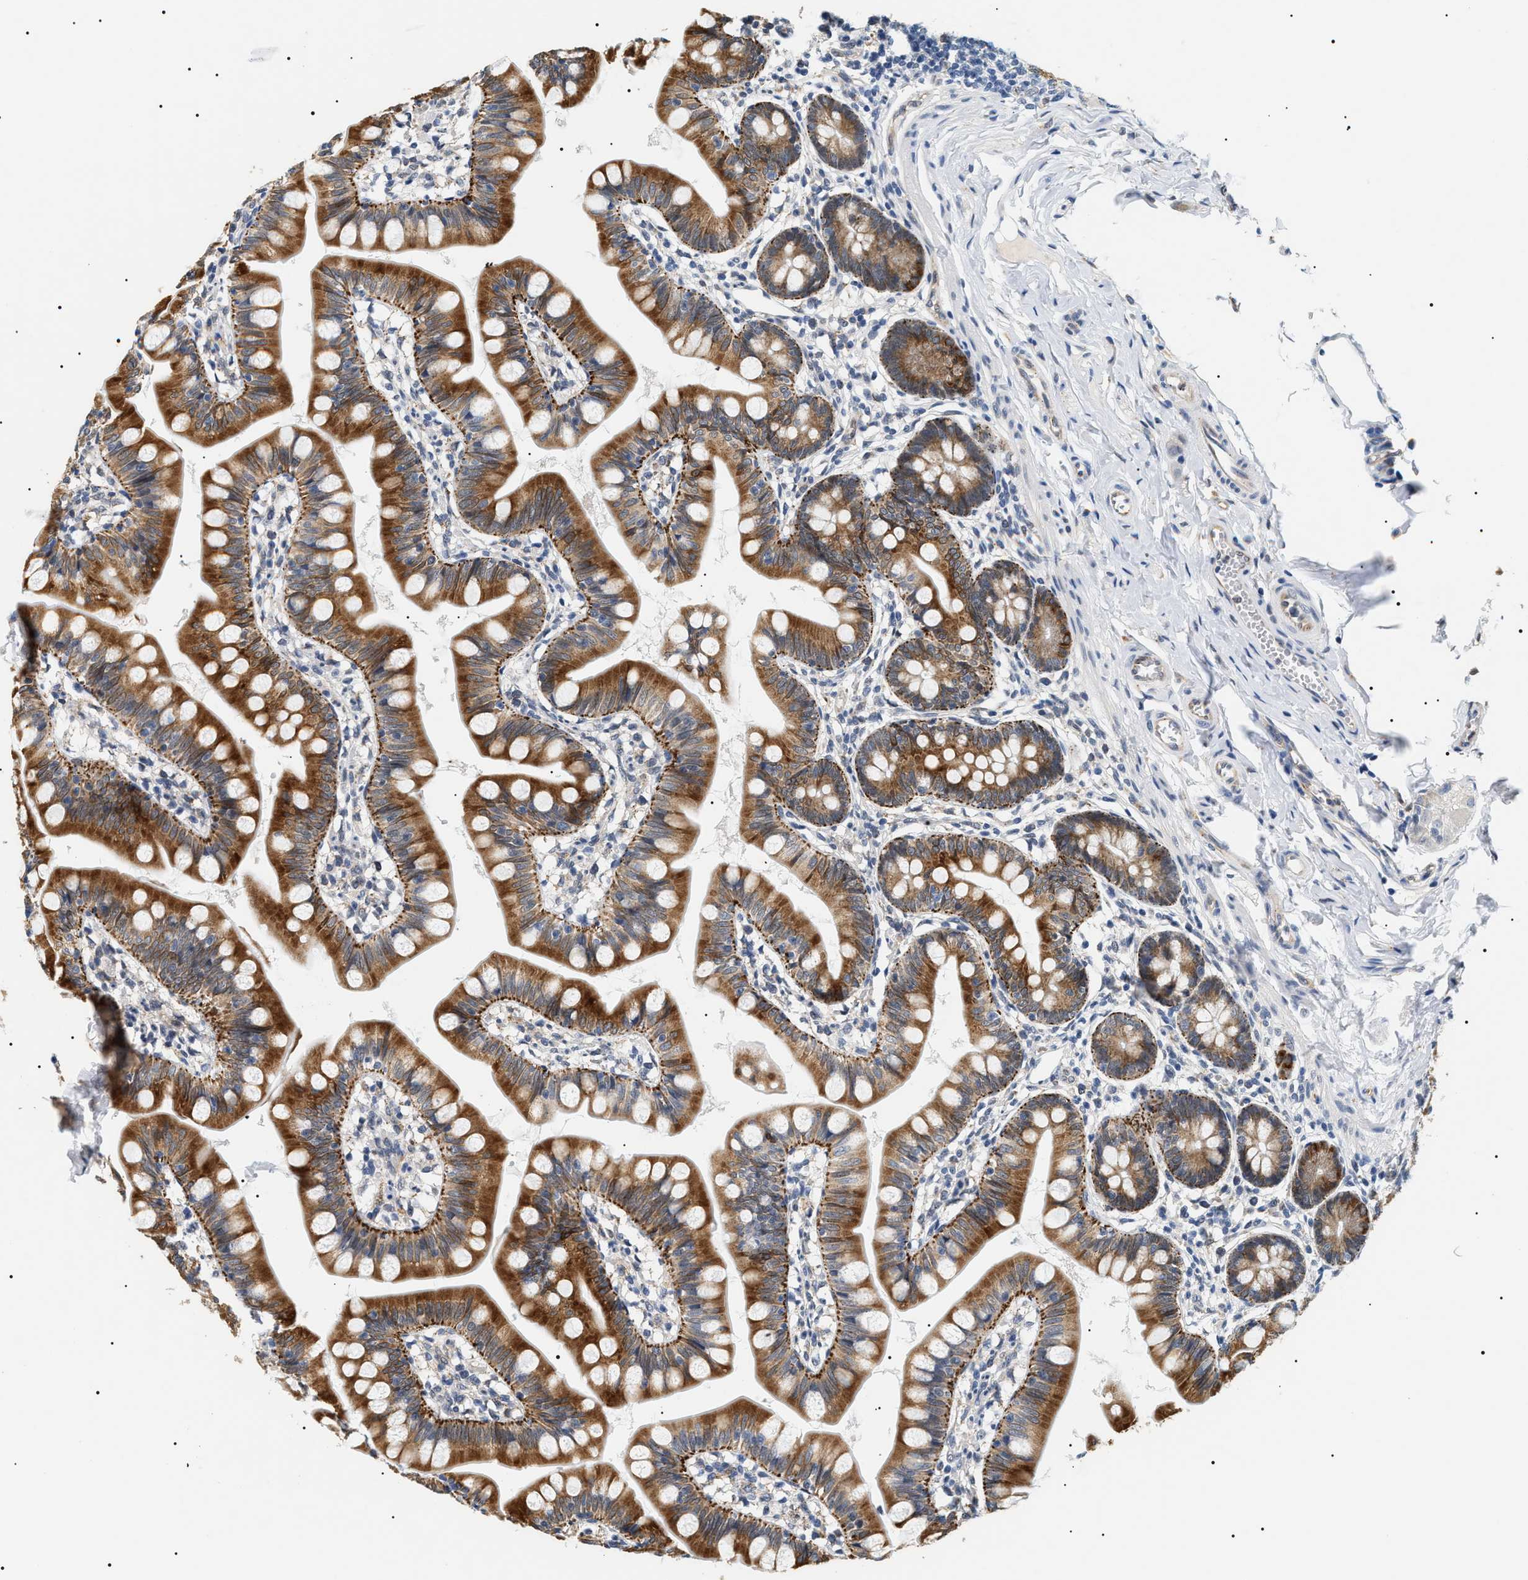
{"staining": {"intensity": "strong", "quantity": ">75%", "location": "cytoplasmic/membranous"}, "tissue": "small intestine", "cell_type": "Glandular cells", "image_type": "normal", "snomed": [{"axis": "morphology", "description": "Normal tissue, NOS"}, {"axis": "topography", "description": "Small intestine"}], "caption": "Small intestine stained for a protein exhibits strong cytoplasmic/membranous positivity in glandular cells.", "gene": "HSD17B11", "patient": {"sex": "male", "age": 7}}